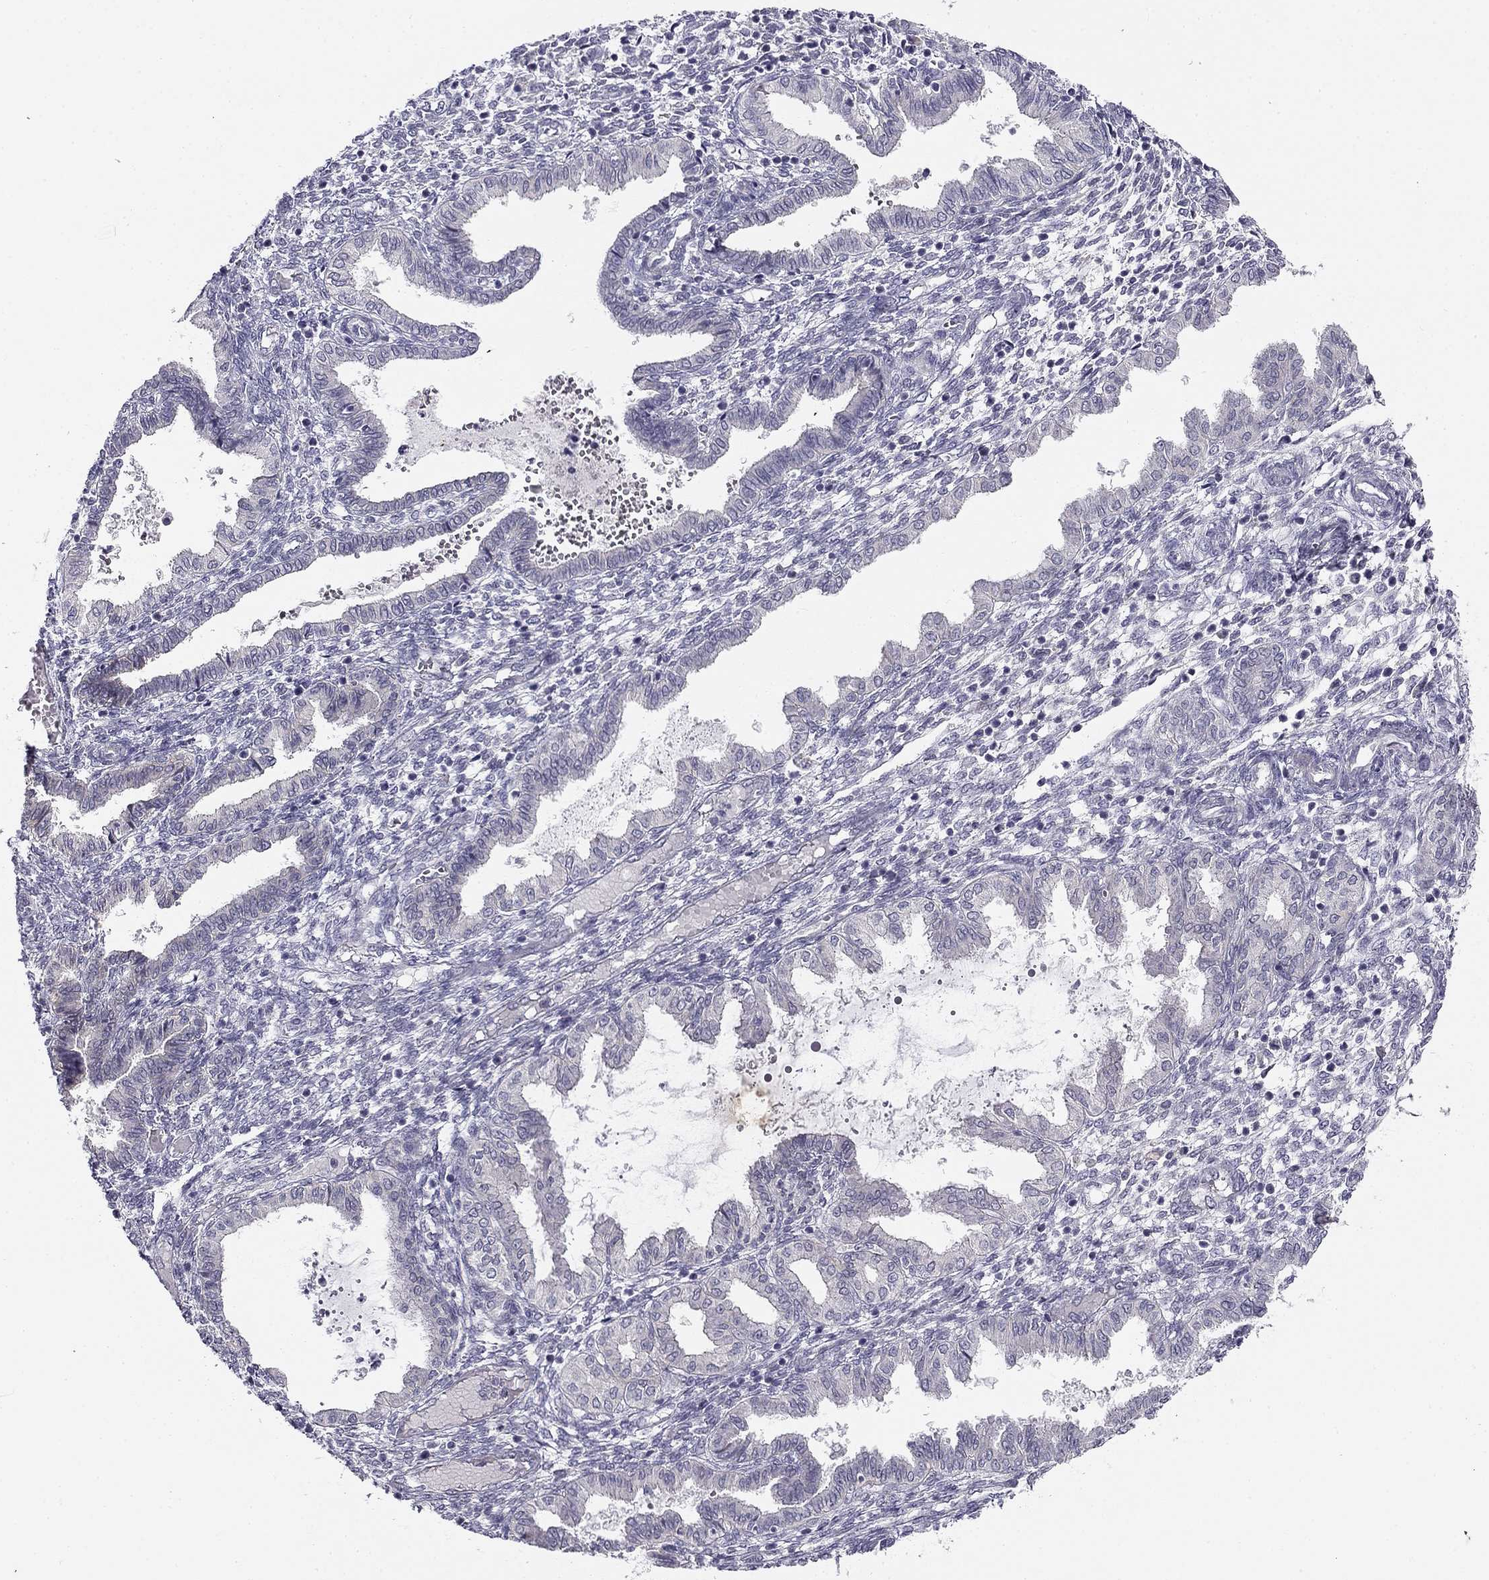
{"staining": {"intensity": "negative", "quantity": "none", "location": "none"}, "tissue": "endometrium", "cell_type": "Cells in endometrial stroma", "image_type": "normal", "snomed": [{"axis": "morphology", "description": "Normal tissue, NOS"}, {"axis": "topography", "description": "Endometrium"}], "caption": "Cells in endometrial stroma show no significant protein positivity in unremarkable endometrium.", "gene": "CNR1", "patient": {"sex": "female", "age": 43}}